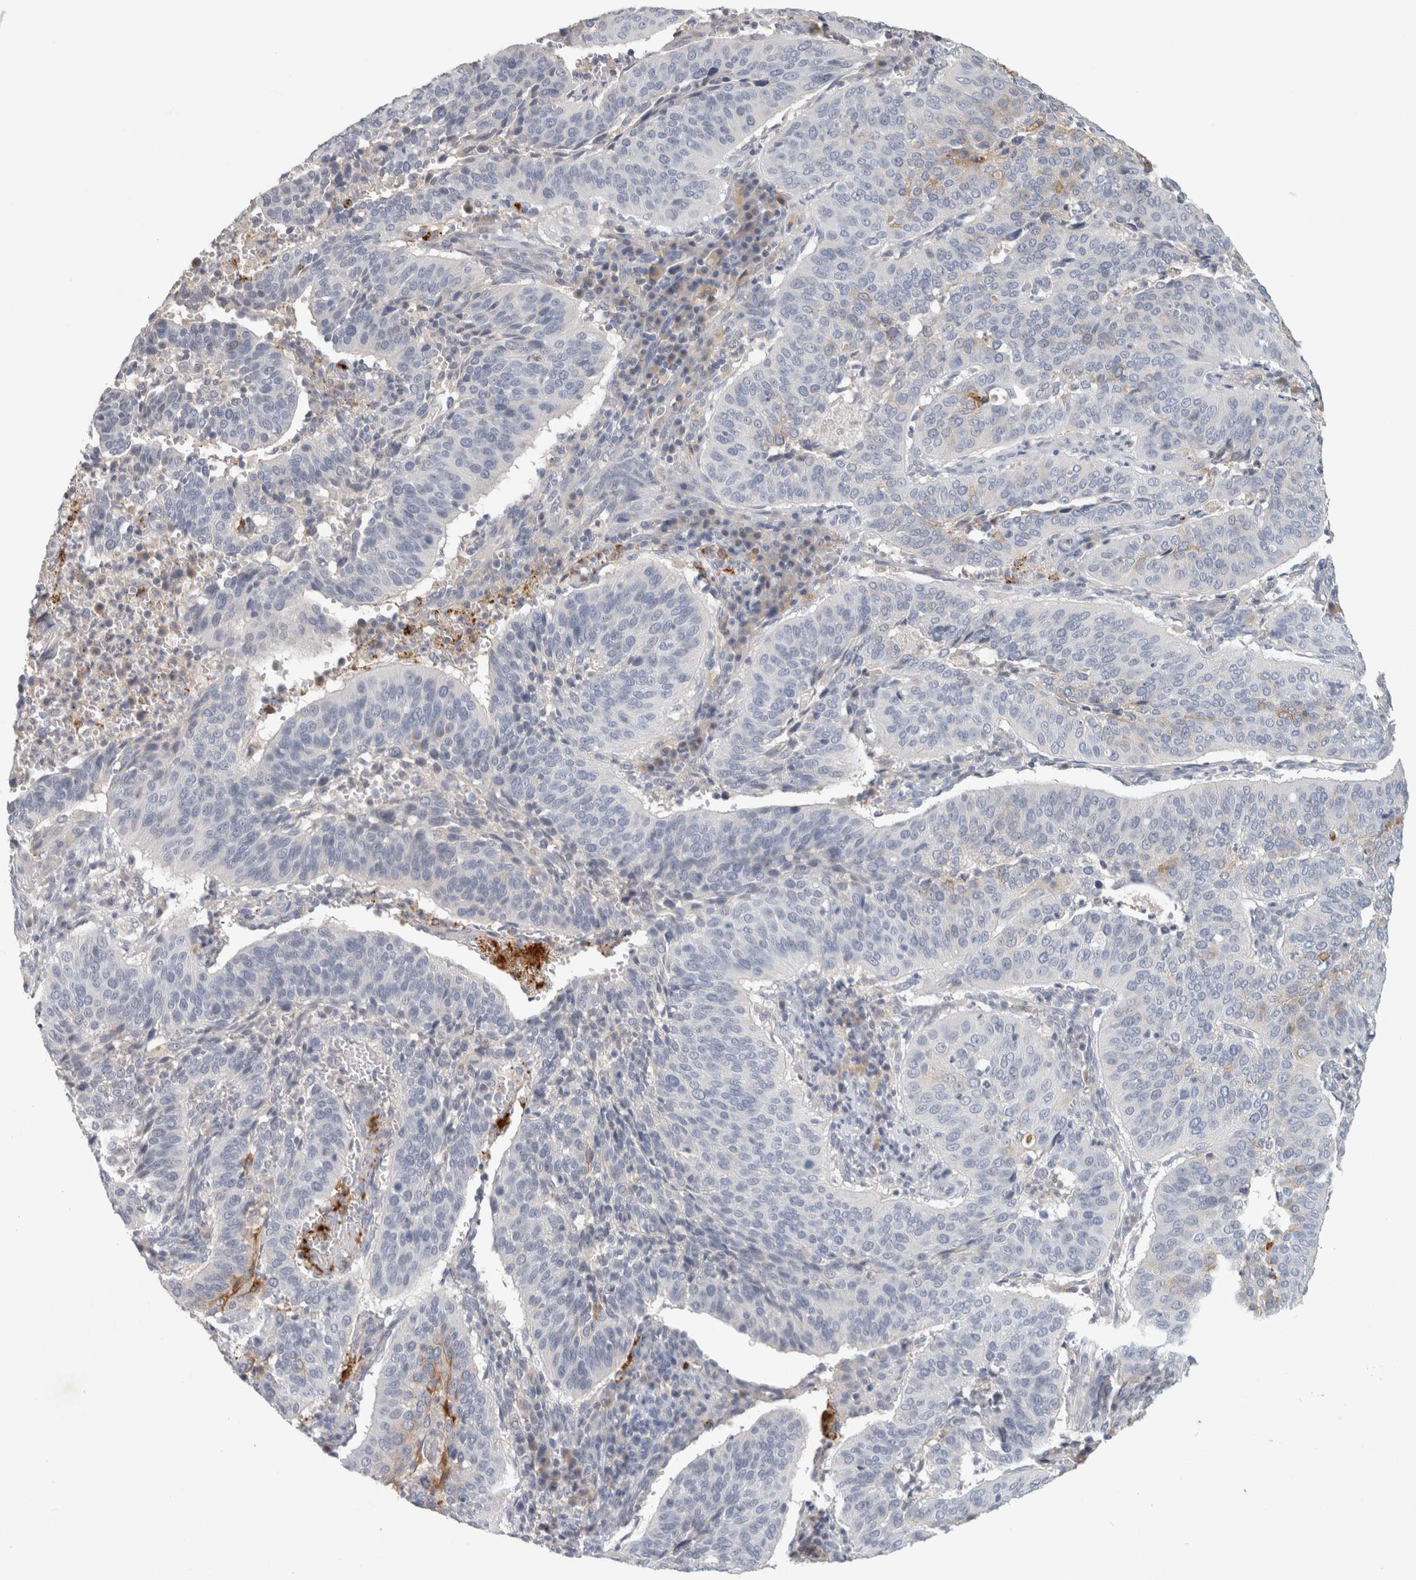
{"staining": {"intensity": "weak", "quantity": "<25%", "location": "cytoplasmic/membranous"}, "tissue": "cervical cancer", "cell_type": "Tumor cells", "image_type": "cancer", "snomed": [{"axis": "morphology", "description": "Normal tissue, NOS"}, {"axis": "morphology", "description": "Squamous cell carcinoma, NOS"}, {"axis": "topography", "description": "Cervix"}], "caption": "This is a histopathology image of IHC staining of squamous cell carcinoma (cervical), which shows no expression in tumor cells.", "gene": "CD36", "patient": {"sex": "female", "age": 39}}